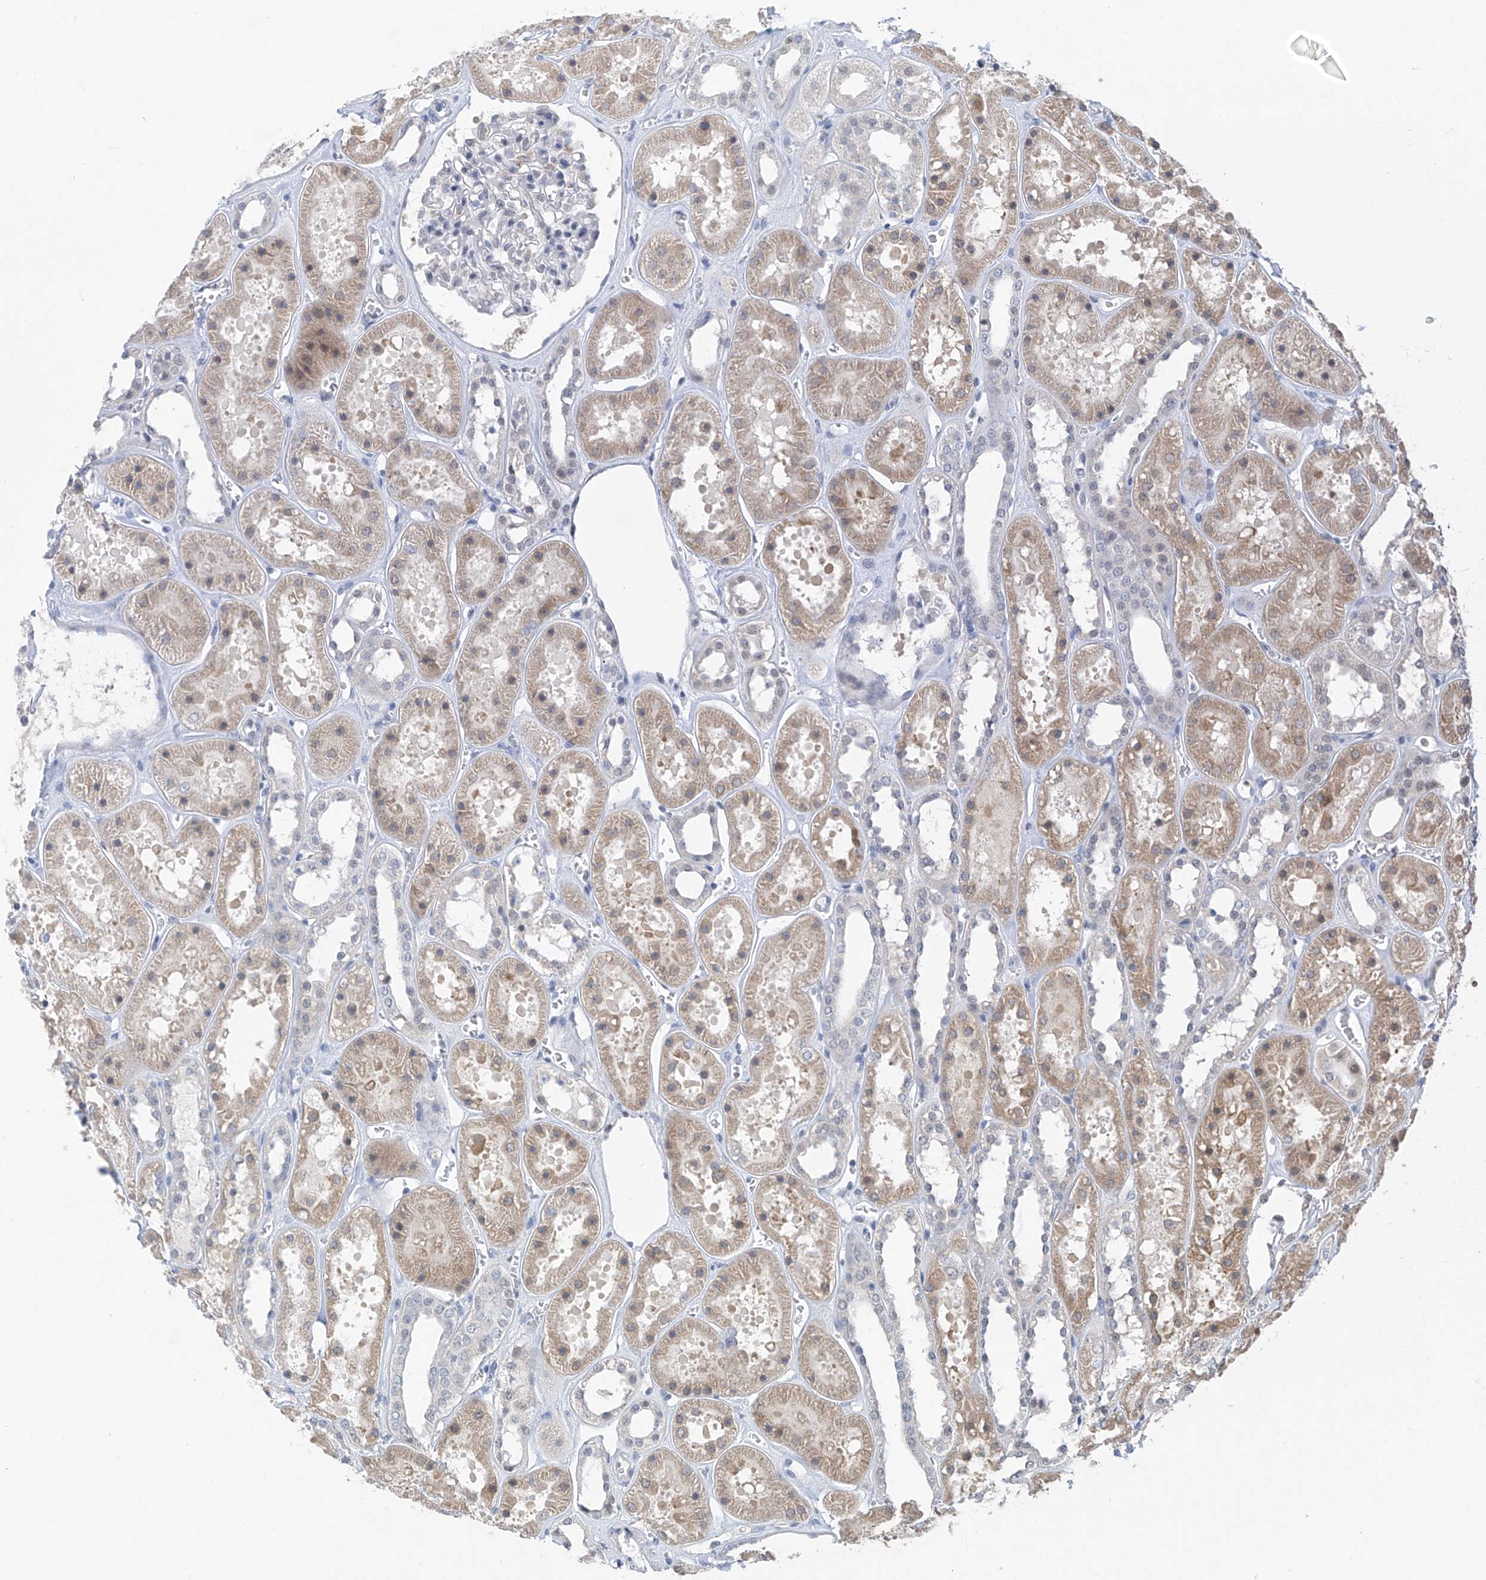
{"staining": {"intensity": "negative", "quantity": "none", "location": "none"}, "tissue": "kidney", "cell_type": "Cells in glomeruli", "image_type": "normal", "snomed": [{"axis": "morphology", "description": "Normal tissue, NOS"}, {"axis": "topography", "description": "Kidney"}], "caption": "This photomicrograph is of unremarkable kidney stained with IHC to label a protein in brown with the nuclei are counter-stained blue. There is no staining in cells in glomeruli.", "gene": "CYP4V2", "patient": {"sex": "female", "age": 41}}